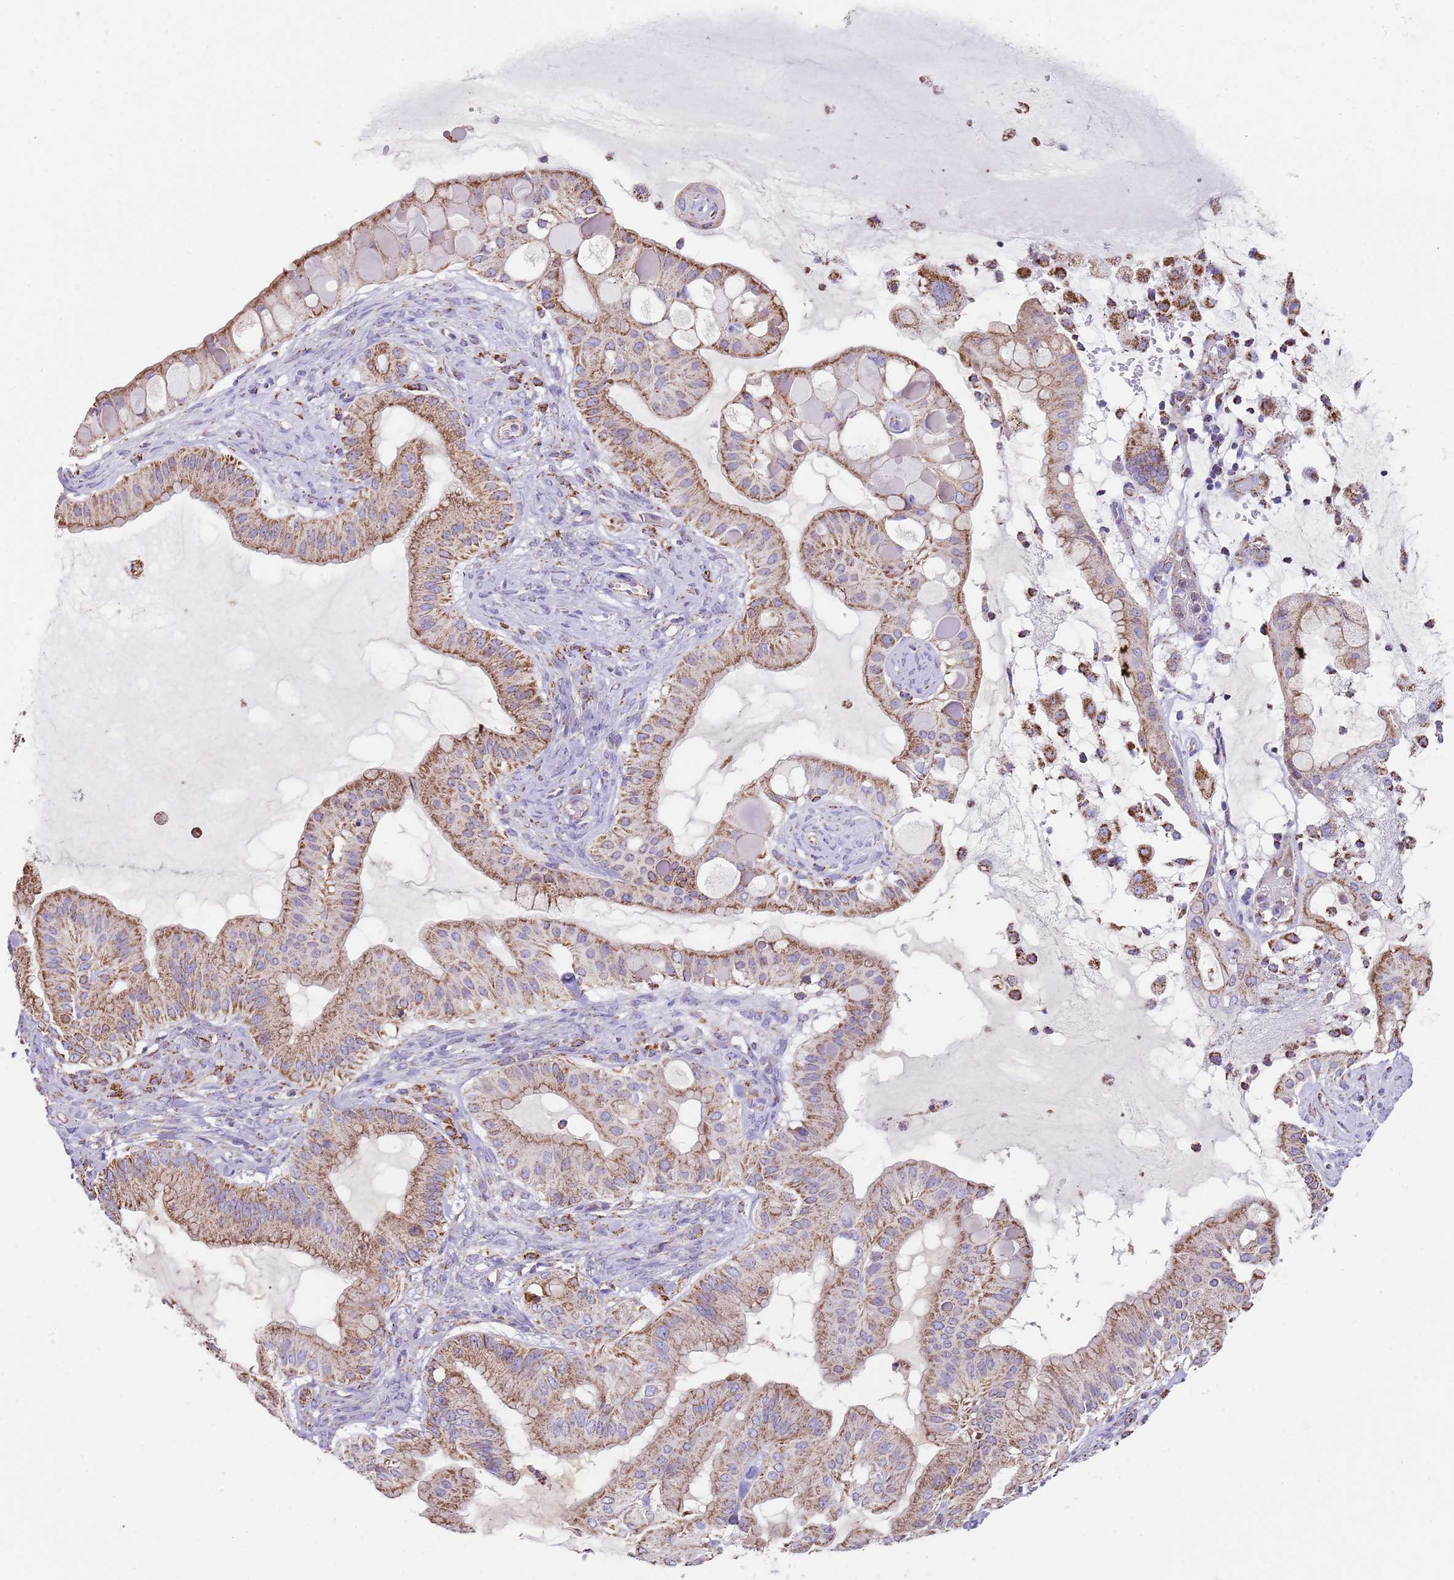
{"staining": {"intensity": "moderate", "quantity": ">75%", "location": "cytoplasmic/membranous"}, "tissue": "ovarian cancer", "cell_type": "Tumor cells", "image_type": "cancer", "snomed": [{"axis": "morphology", "description": "Cystadenocarcinoma, mucinous, NOS"}, {"axis": "topography", "description": "Ovary"}], "caption": "Human ovarian cancer stained with a brown dye demonstrates moderate cytoplasmic/membranous positive positivity in about >75% of tumor cells.", "gene": "TTLL1", "patient": {"sex": "female", "age": 61}}